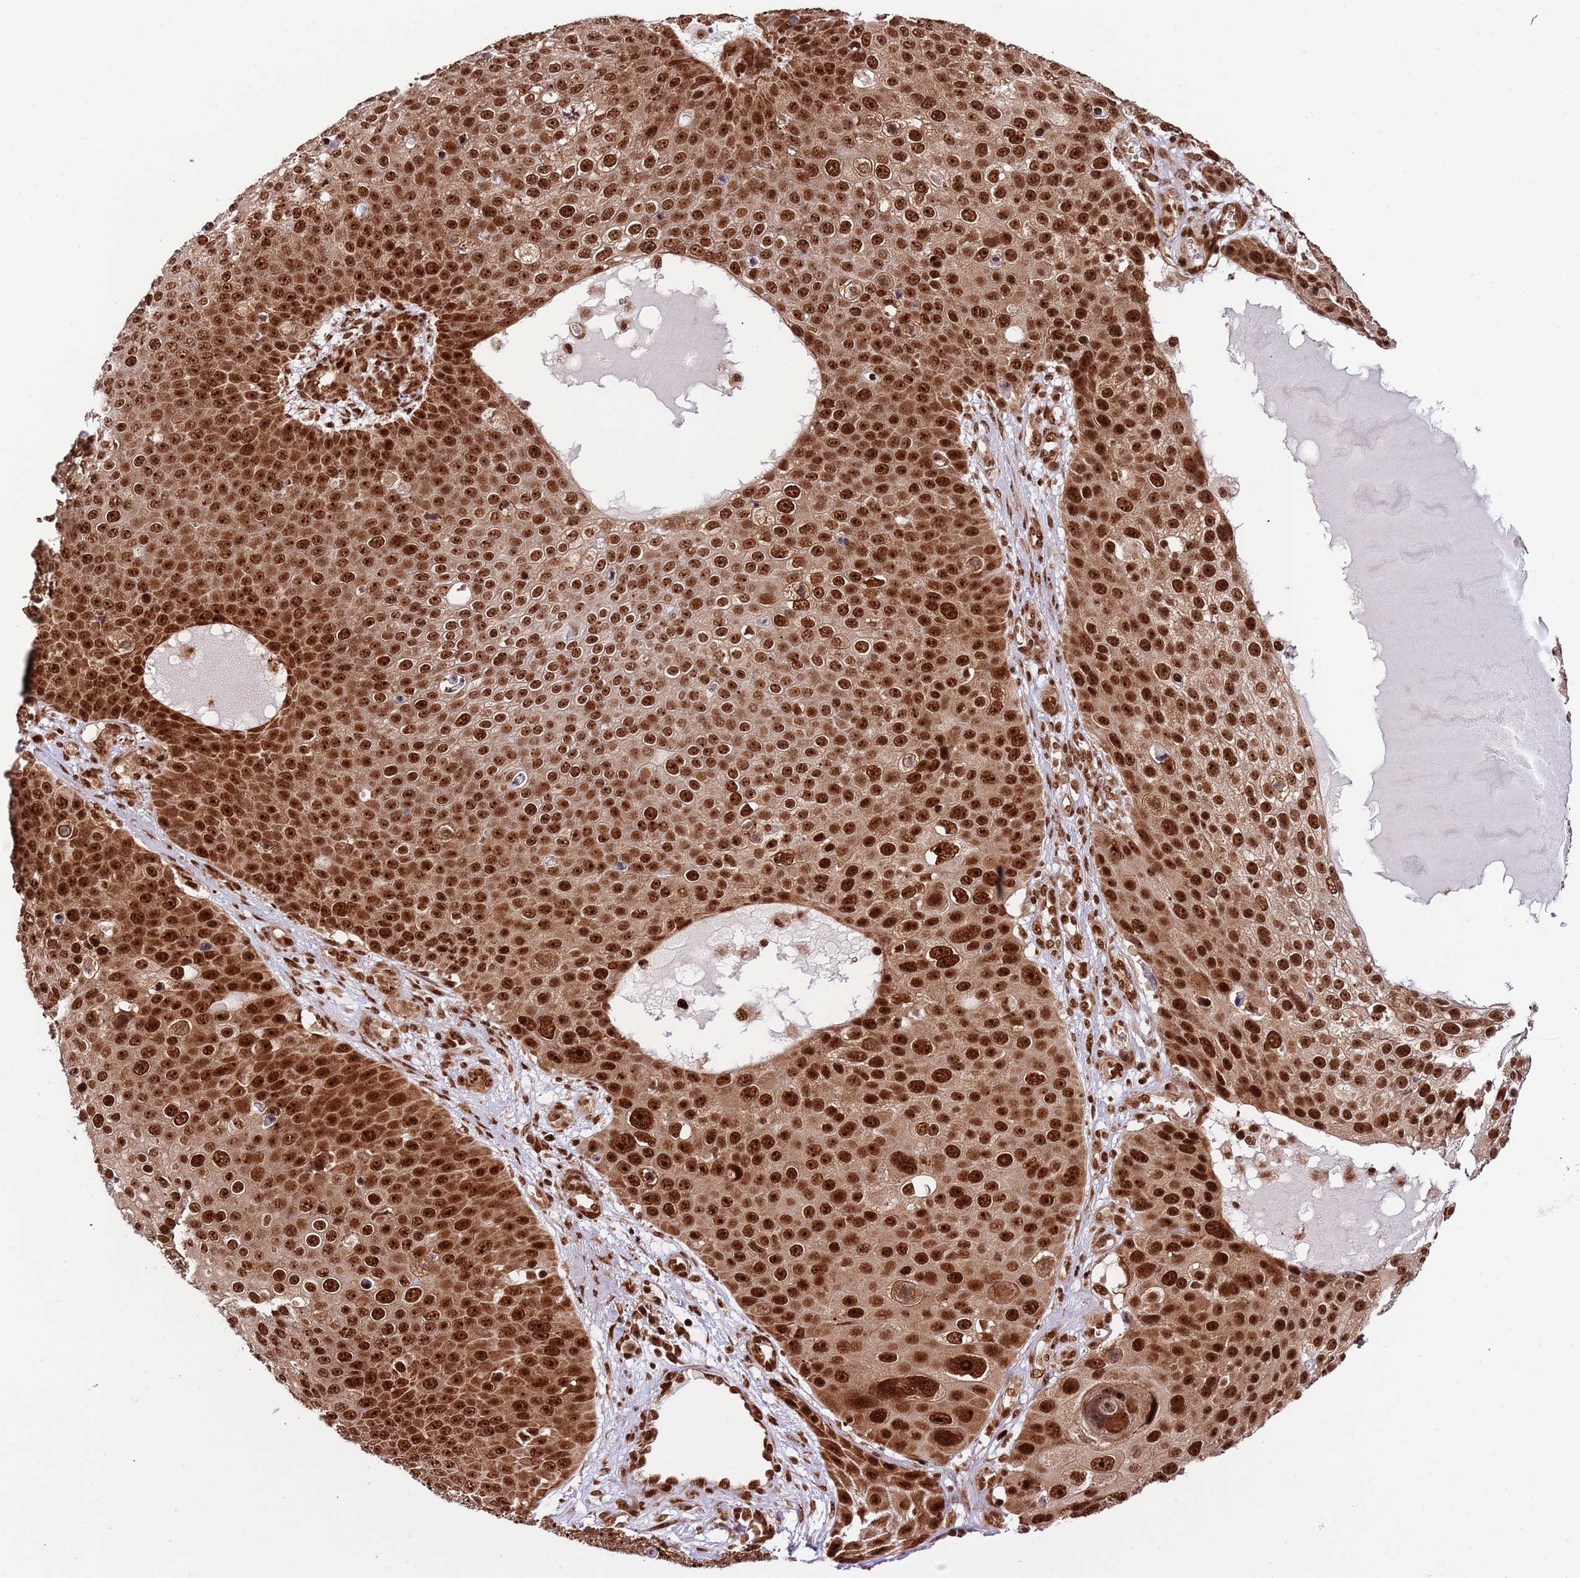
{"staining": {"intensity": "strong", "quantity": ">75%", "location": "cytoplasmic/membranous,nuclear"}, "tissue": "skin cancer", "cell_type": "Tumor cells", "image_type": "cancer", "snomed": [{"axis": "morphology", "description": "Squamous cell carcinoma, NOS"}, {"axis": "topography", "description": "Skin"}], "caption": "This image reveals immunohistochemistry staining of human skin squamous cell carcinoma, with high strong cytoplasmic/membranous and nuclear positivity in about >75% of tumor cells.", "gene": "RIF1", "patient": {"sex": "male", "age": 71}}